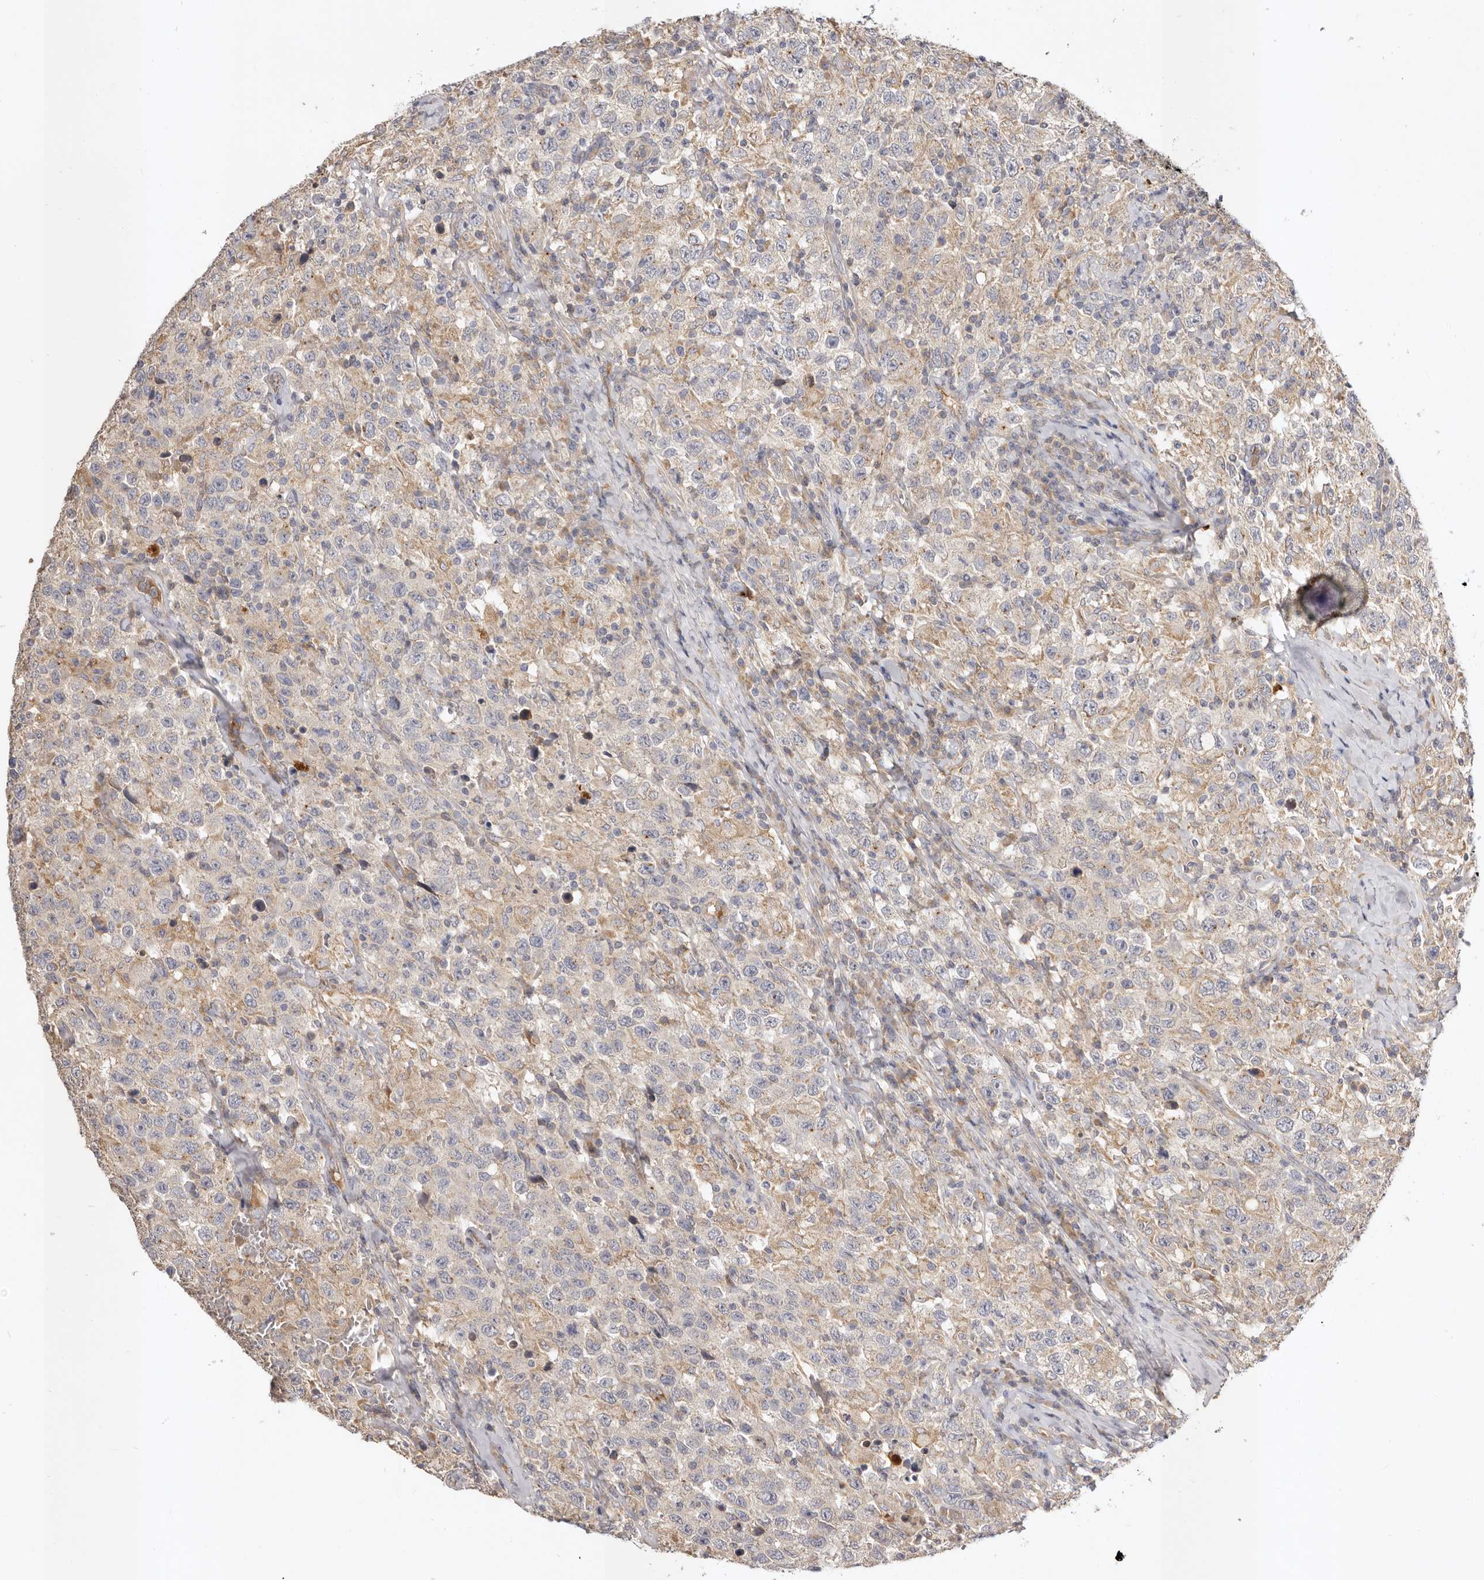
{"staining": {"intensity": "weak", "quantity": "<25%", "location": "cytoplasmic/membranous"}, "tissue": "testis cancer", "cell_type": "Tumor cells", "image_type": "cancer", "snomed": [{"axis": "morphology", "description": "Seminoma, NOS"}, {"axis": "topography", "description": "Testis"}], "caption": "Protein analysis of testis seminoma displays no significant staining in tumor cells.", "gene": "ADAMTS9", "patient": {"sex": "male", "age": 41}}